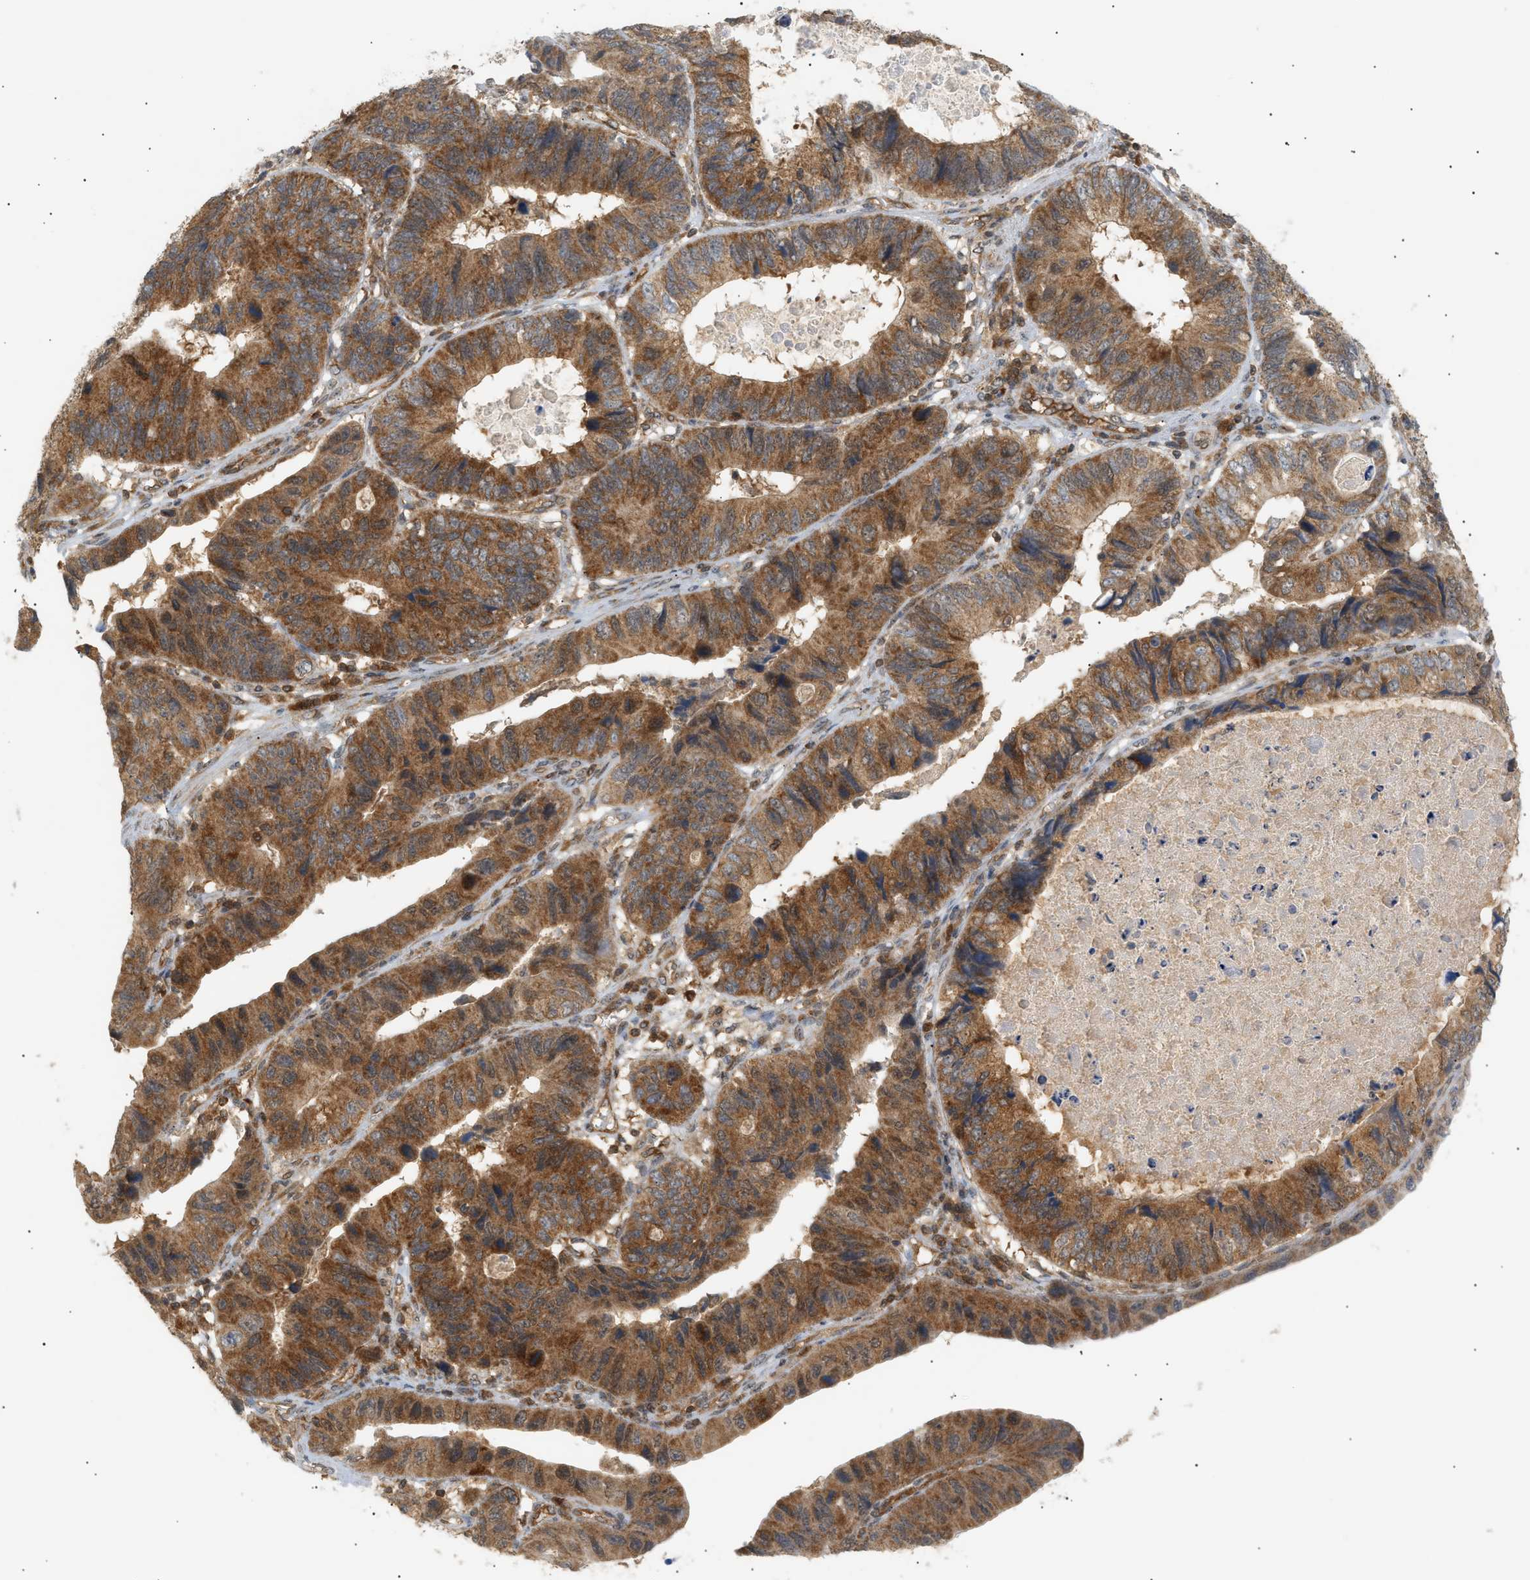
{"staining": {"intensity": "moderate", "quantity": ">75%", "location": "cytoplasmic/membranous"}, "tissue": "stomach cancer", "cell_type": "Tumor cells", "image_type": "cancer", "snomed": [{"axis": "morphology", "description": "Adenocarcinoma, NOS"}, {"axis": "topography", "description": "Stomach"}], "caption": "Brown immunohistochemical staining in human stomach cancer exhibits moderate cytoplasmic/membranous staining in about >75% of tumor cells.", "gene": "SHC1", "patient": {"sex": "male", "age": 59}}